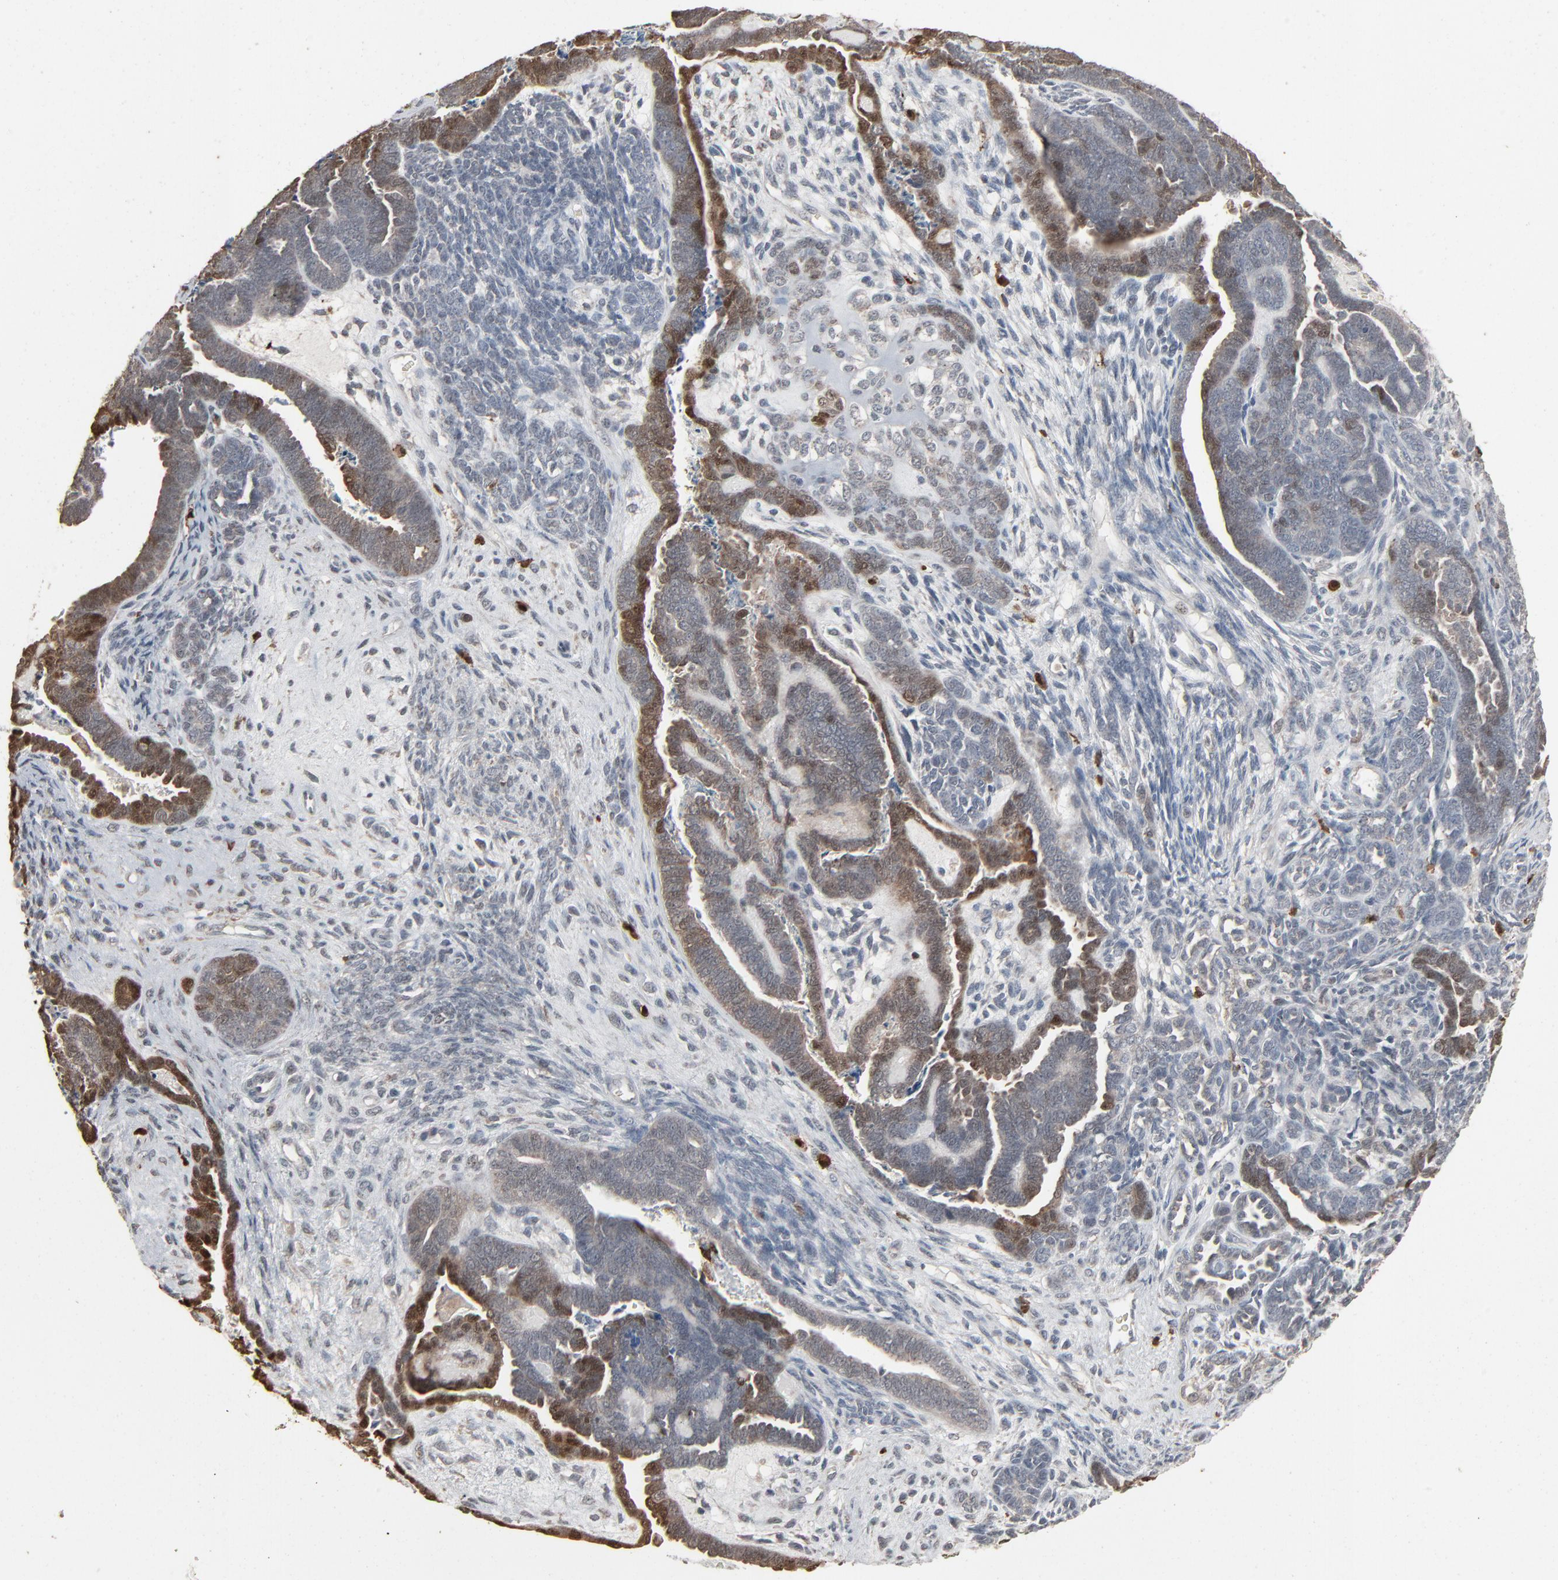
{"staining": {"intensity": "strong", "quantity": "25%-75%", "location": "nuclear"}, "tissue": "endometrial cancer", "cell_type": "Tumor cells", "image_type": "cancer", "snomed": [{"axis": "morphology", "description": "Neoplasm, malignant, NOS"}, {"axis": "topography", "description": "Endometrium"}], "caption": "Endometrial neoplasm (malignant) stained for a protein shows strong nuclear positivity in tumor cells. (DAB (3,3'-diaminobenzidine) IHC, brown staining for protein, blue staining for nuclei).", "gene": "DOCK8", "patient": {"sex": "female", "age": 74}}